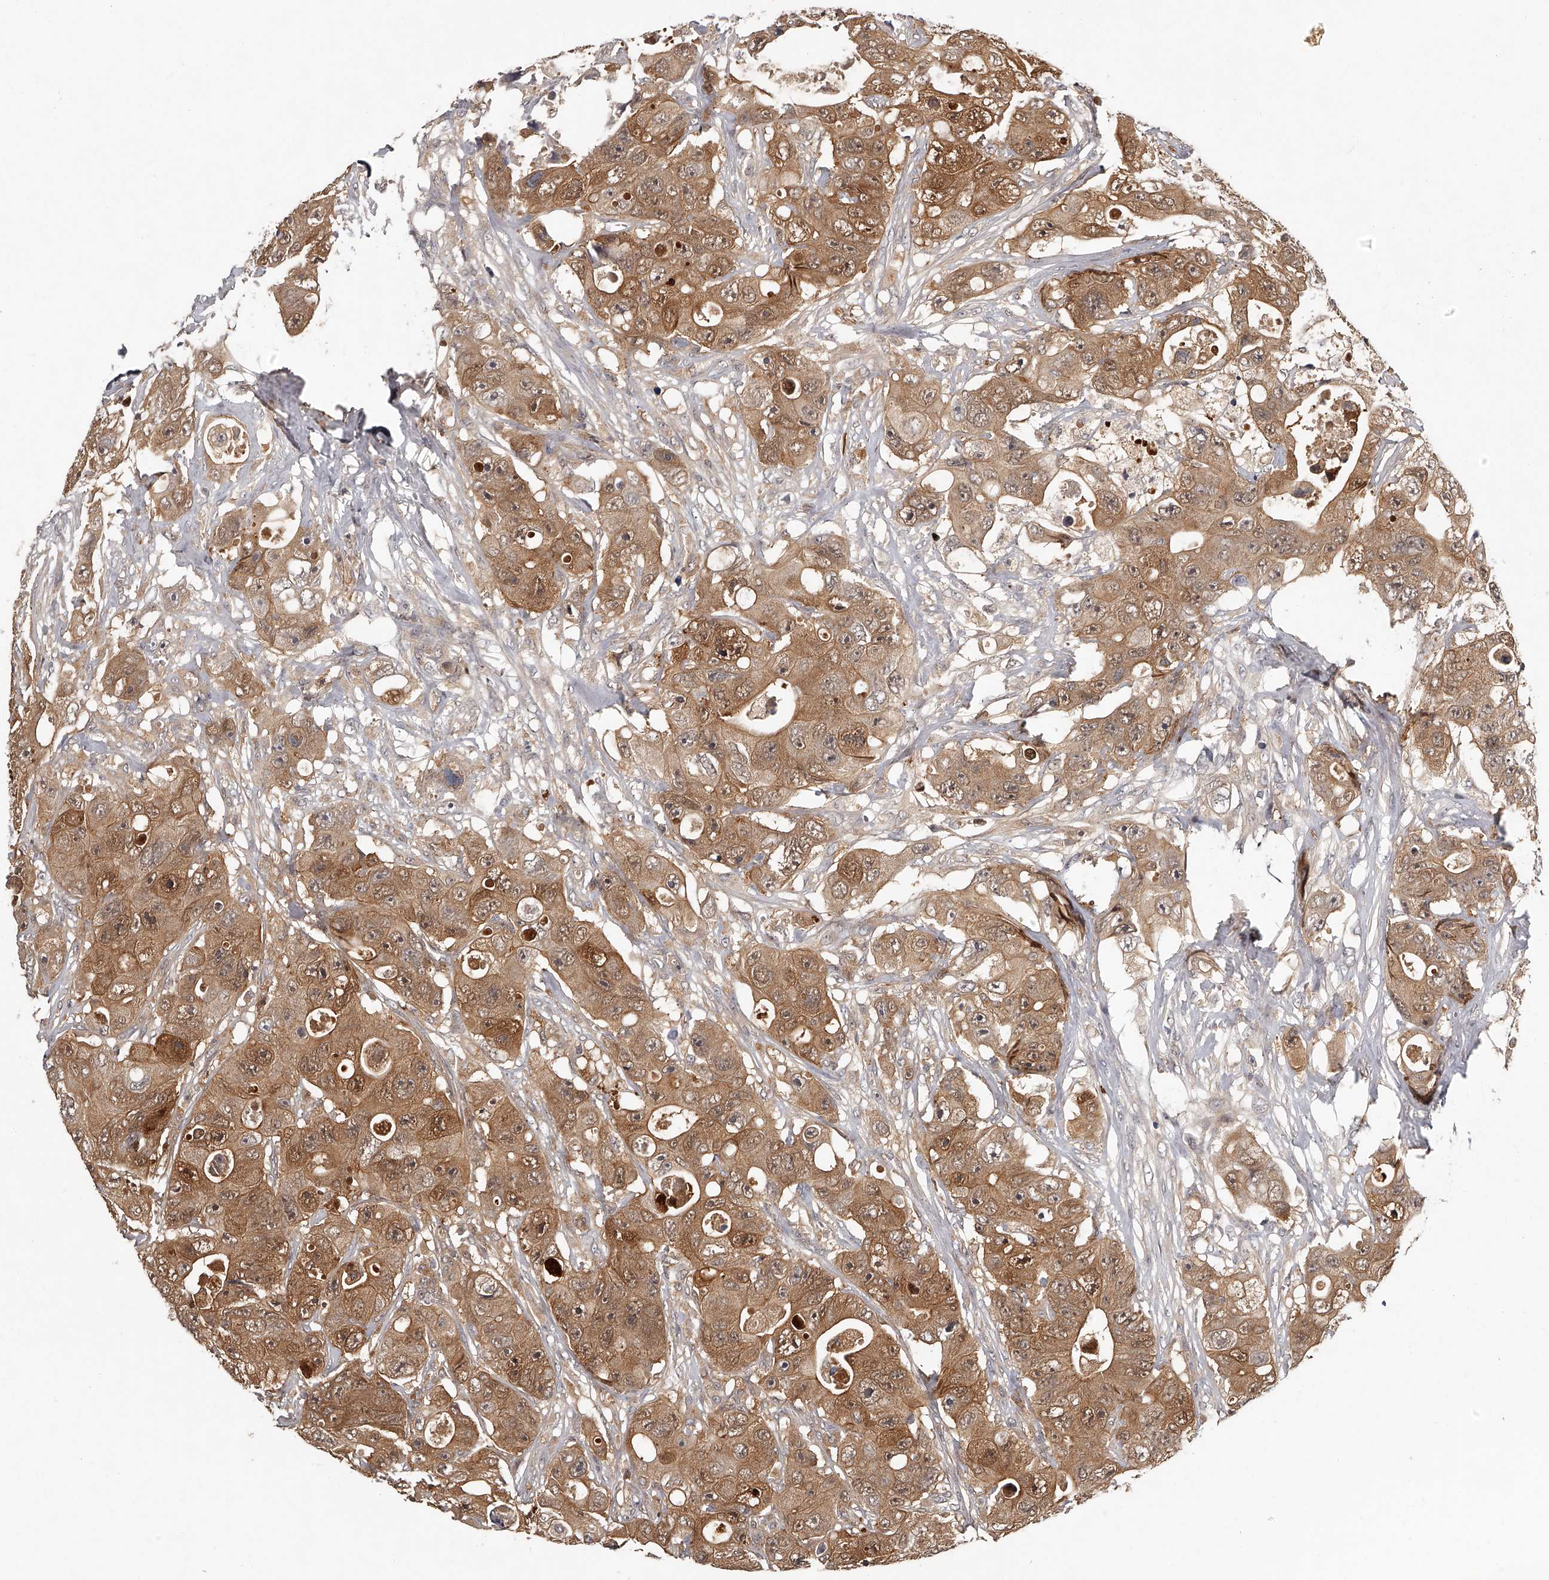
{"staining": {"intensity": "moderate", "quantity": ">75%", "location": "cytoplasmic/membranous"}, "tissue": "colorectal cancer", "cell_type": "Tumor cells", "image_type": "cancer", "snomed": [{"axis": "morphology", "description": "Adenocarcinoma, NOS"}, {"axis": "topography", "description": "Colon"}], "caption": "Protein staining reveals moderate cytoplasmic/membranous positivity in about >75% of tumor cells in adenocarcinoma (colorectal). (DAB IHC, brown staining for protein, blue staining for nuclei).", "gene": "GGCT", "patient": {"sex": "female", "age": 46}}